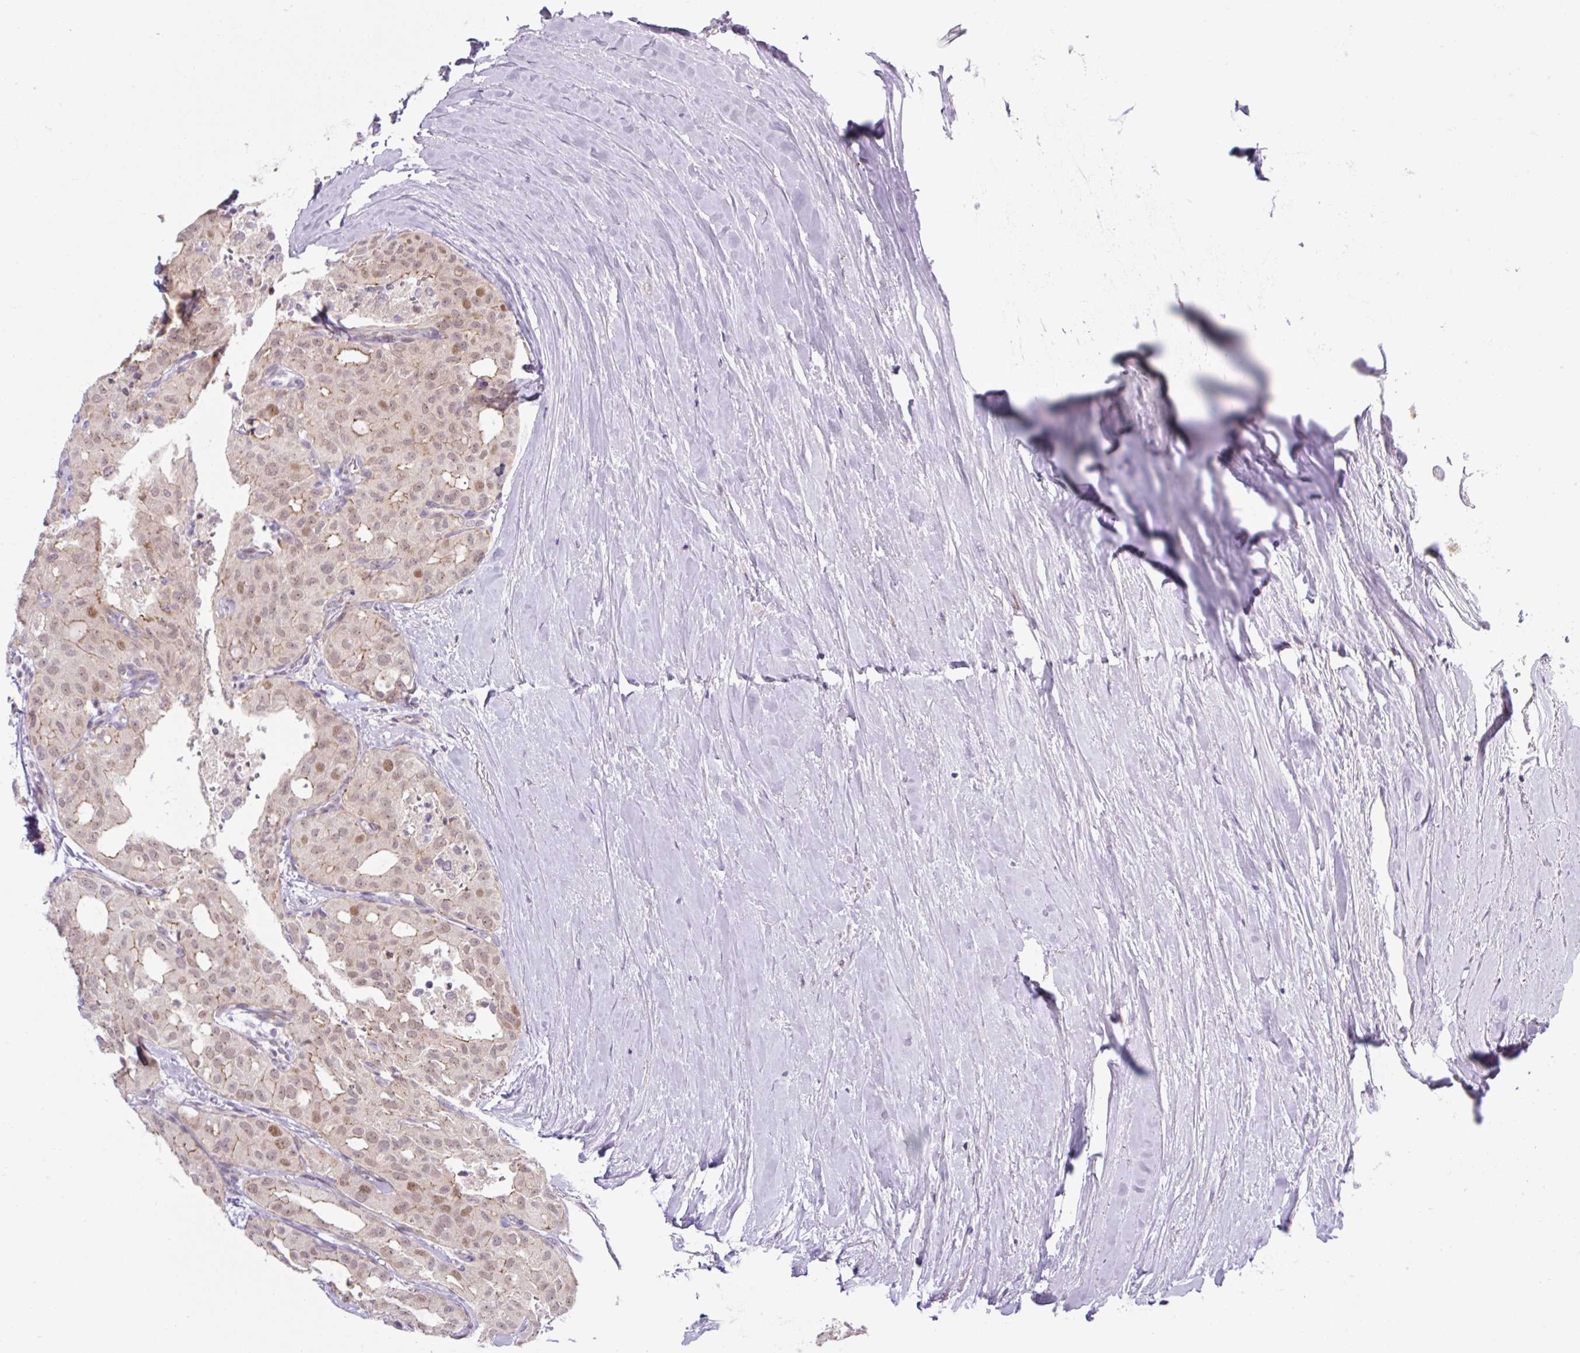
{"staining": {"intensity": "moderate", "quantity": "<25%", "location": "cytoplasmic/membranous,nuclear"}, "tissue": "thyroid cancer", "cell_type": "Tumor cells", "image_type": "cancer", "snomed": [{"axis": "morphology", "description": "Follicular adenoma carcinoma, NOS"}, {"axis": "topography", "description": "Thyroid gland"}], "caption": "Approximately <25% of tumor cells in follicular adenoma carcinoma (thyroid) display moderate cytoplasmic/membranous and nuclear protein positivity as visualized by brown immunohistochemical staining.", "gene": "ICE1", "patient": {"sex": "male", "age": 75}}